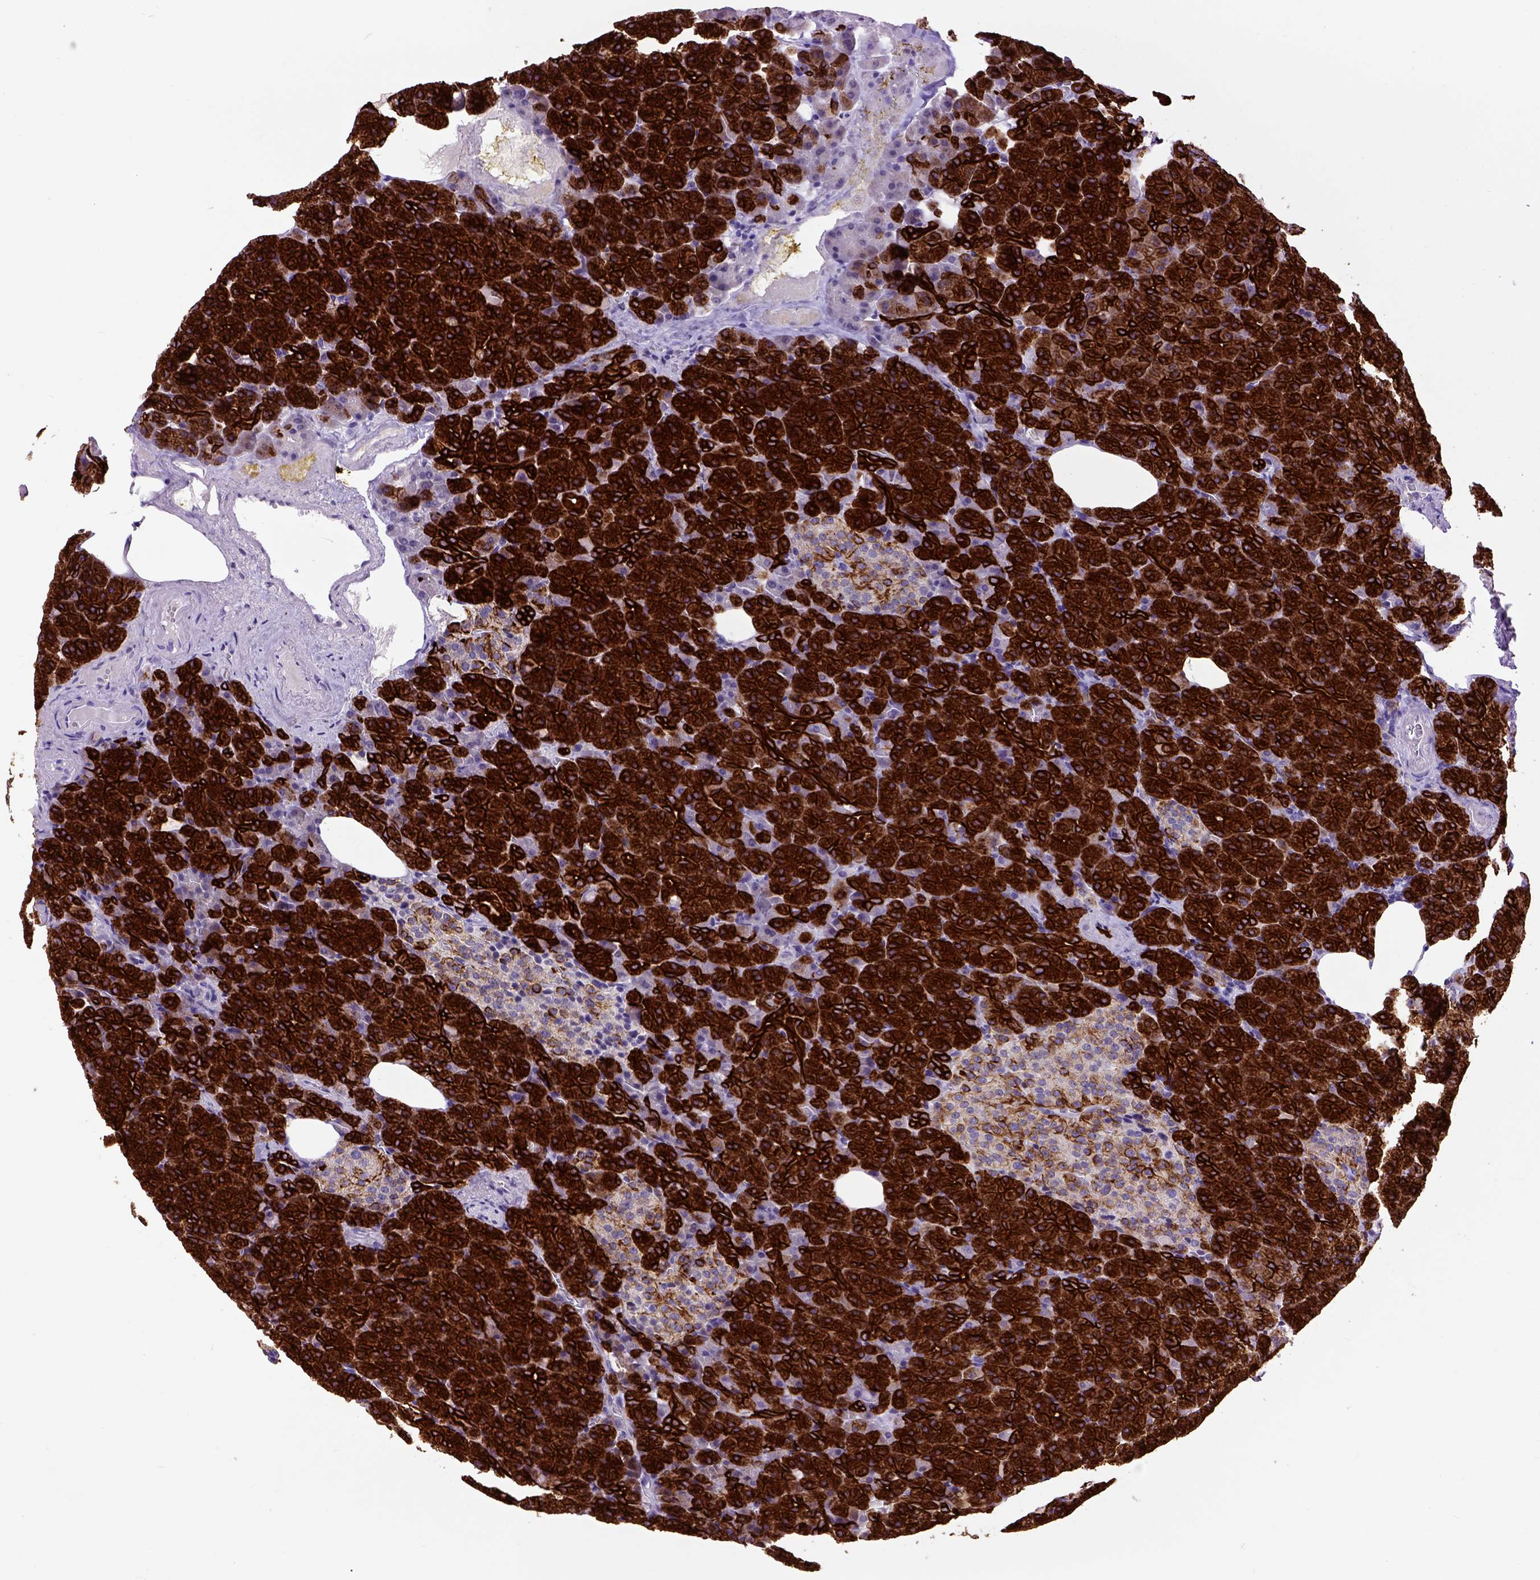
{"staining": {"intensity": "strong", "quantity": ">75%", "location": "cytoplasmic/membranous"}, "tissue": "pancreas", "cell_type": "Exocrine glandular cells", "image_type": "normal", "snomed": [{"axis": "morphology", "description": "Normal tissue, NOS"}, {"axis": "topography", "description": "Pancreas"}], "caption": "Strong cytoplasmic/membranous protein staining is identified in about >75% of exocrine glandular cells in pancreas. (brown staining indicates protein expression, while blue staining denotes nuclei).", "gene": "RAB25", "patient": {"sex": "female", "age": 74}}